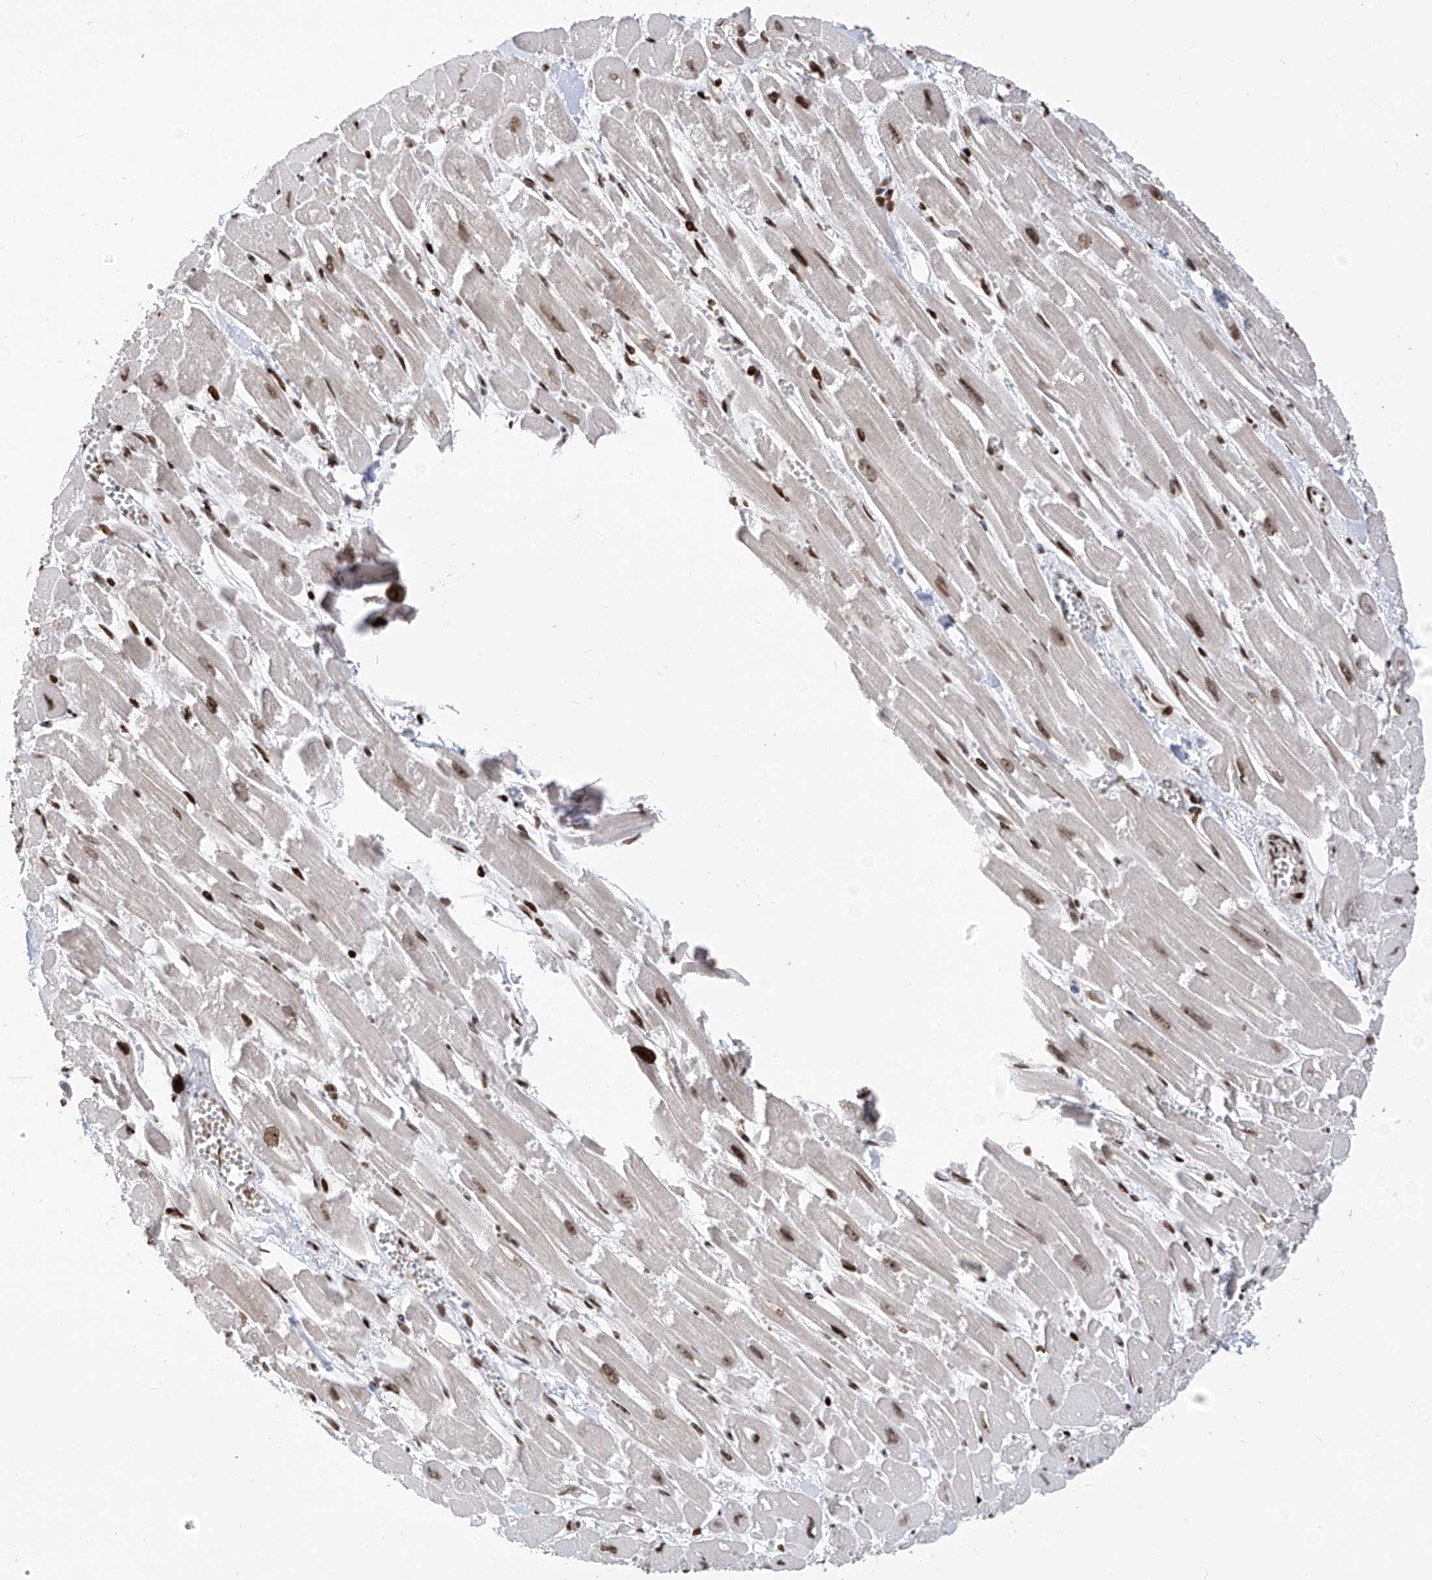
{"staining": {"intensity": "strong", "quantity": ">75%", "location": "nuclear"}, "tissue": "heart muscle", "cell_type": "Cardiomyocytes", "image_type": "normal", "snomed": [{"axis": "morphology", "description": "Normal tissue, NOS"}, {"axis": "topography", "description": "Heart"}], "caption": "Protein staining of unremarkable heart muscle exhibits strong nuclear expression in about >75% of cardiomyocytes.", "gene": "PAK1IP1", "patient": {"sex": "male", "age": 54}}